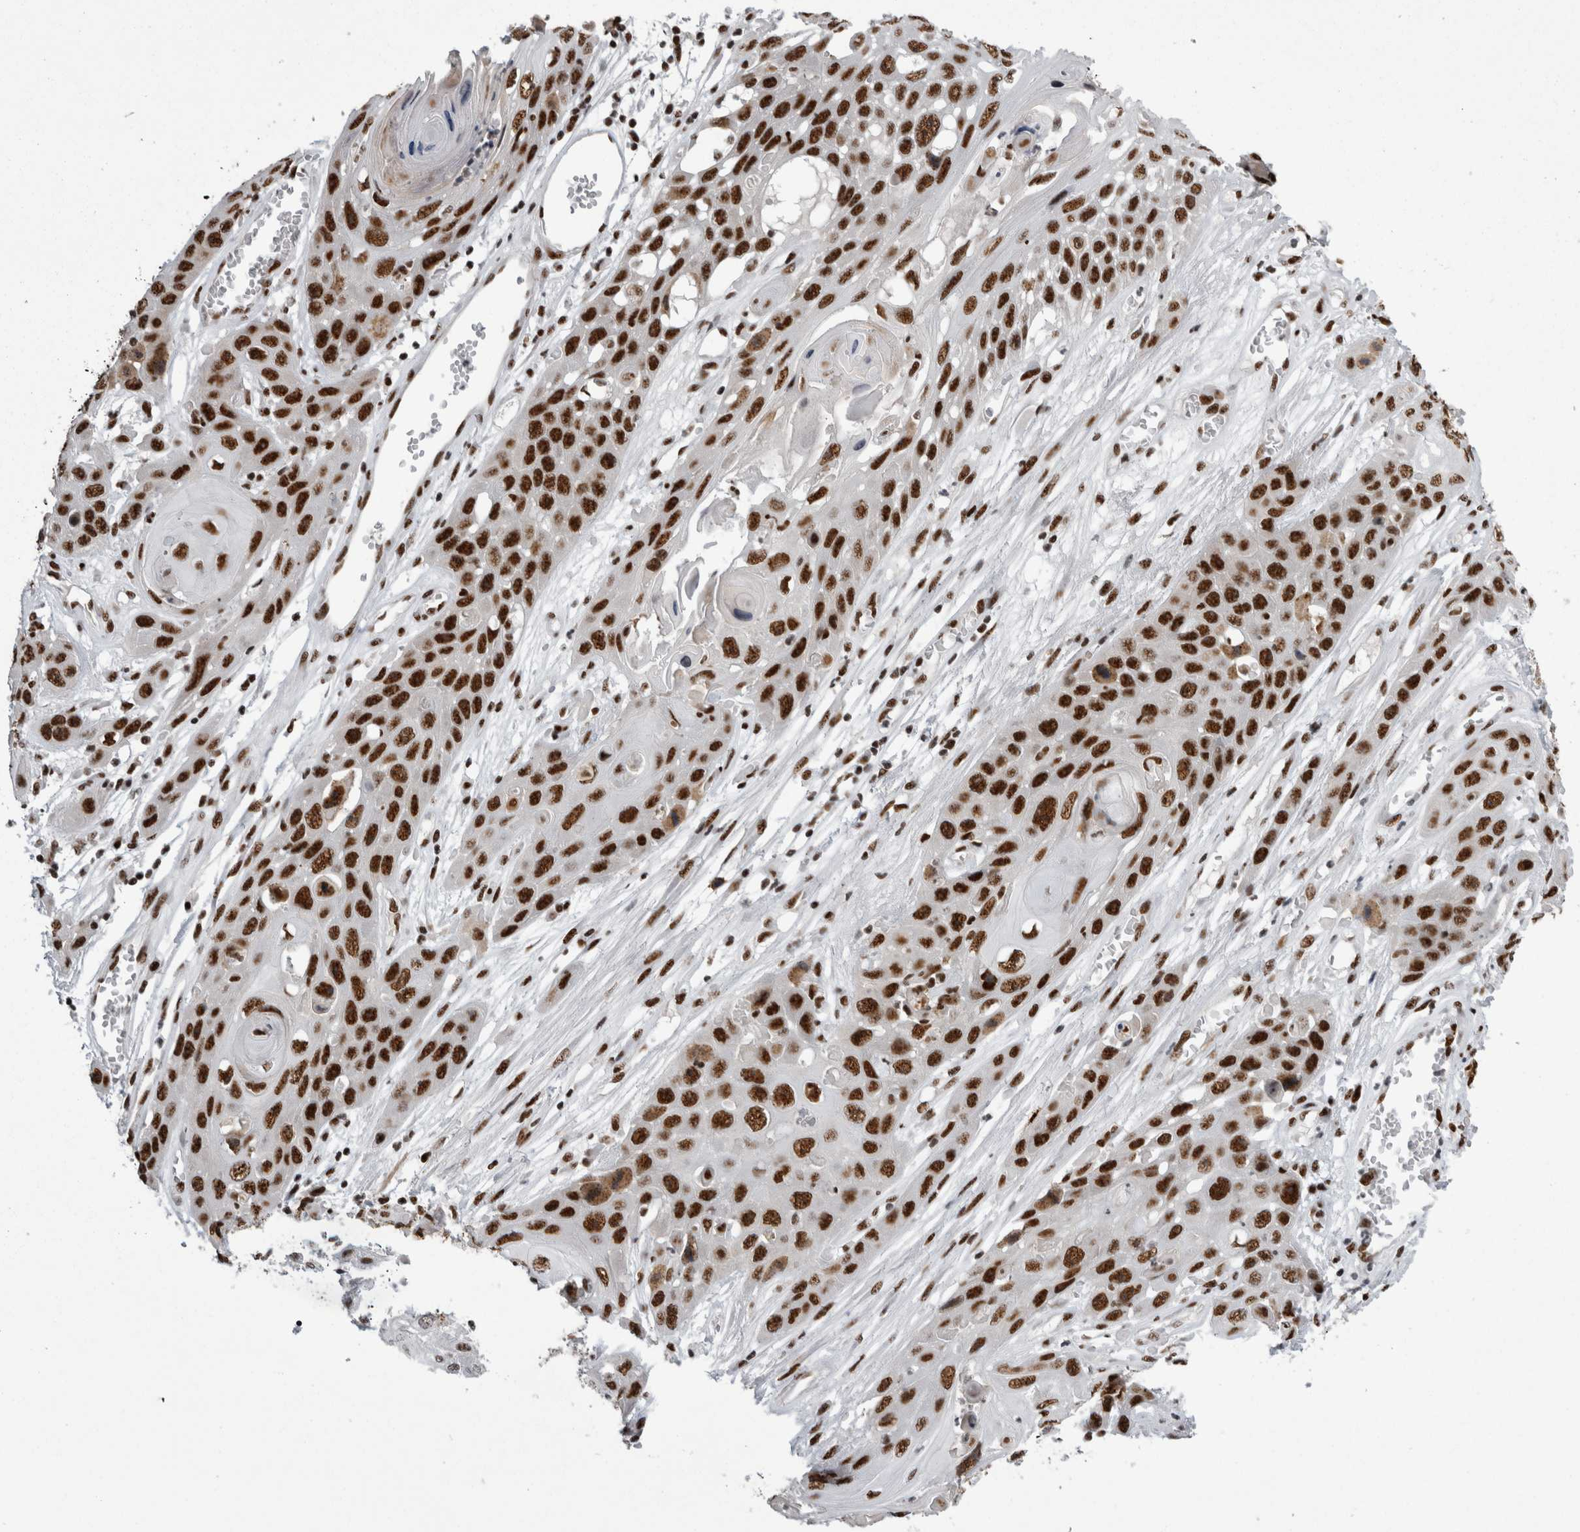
{"staining": {"intensity": "strong", "quantity": ">75%", "location": "nuclear"}, "tissue": "skin cancer", "cell_type": "Tumor cells", "image_type": "cancer", "snomed": [{"axis": "morphology", "description": "Squamous cell carcinoma, NOS"}, {"axis": "topography", "description": "Skin"}], "caption": "Human squamous cell carcinoma (skin) stained for a protein (brown) displays strong nuclear positive positivity in approximately >75% of tumor cells.", "gene": "SNRNP40", "patient": {"sex": "male", "age": 55}}